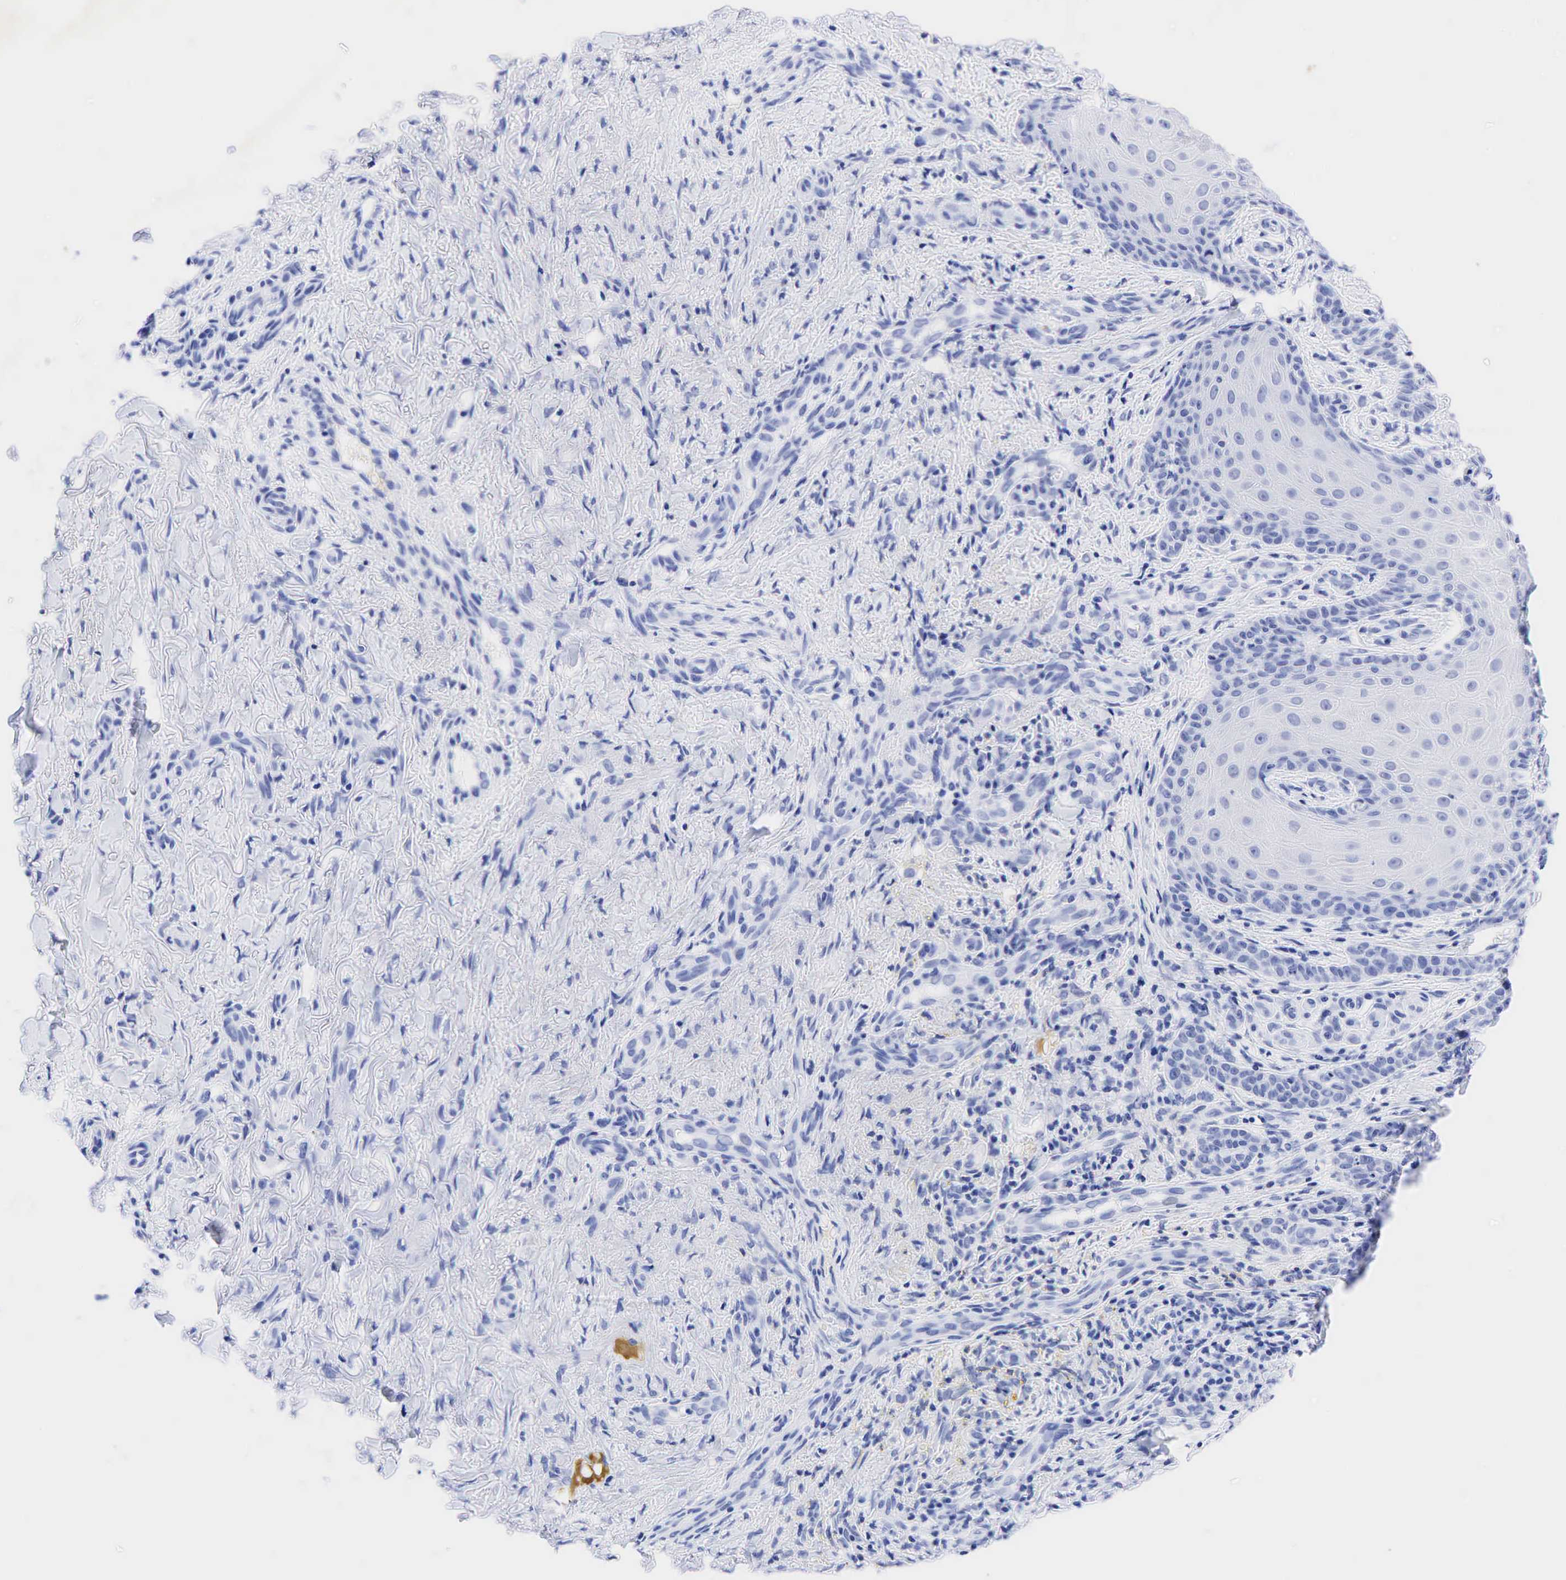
{"staining": {"intensity": "moderate", "quantity": "<25%", "location": "cytoplasmic/membranous"}, "tissue": "skin cancer", "cell_type": "Tumor cells", "image_type": "cancer", "snomed": [{"axis": "morphology", "description": "Normal tissue, NOS"}, {"axis": "morphology", "description": "Basal cell carcinoma"}, {"axis": "topography", "description": "Skin"}], "caption": "Immunohistochemistry (IHC) of human skin cancer reveals low levels of moderate cytoplasmic/membranous staining in approximately <25% of tumor cells.", "gene": "CHGA", "patient": {"sex": "male", "age": 81}}